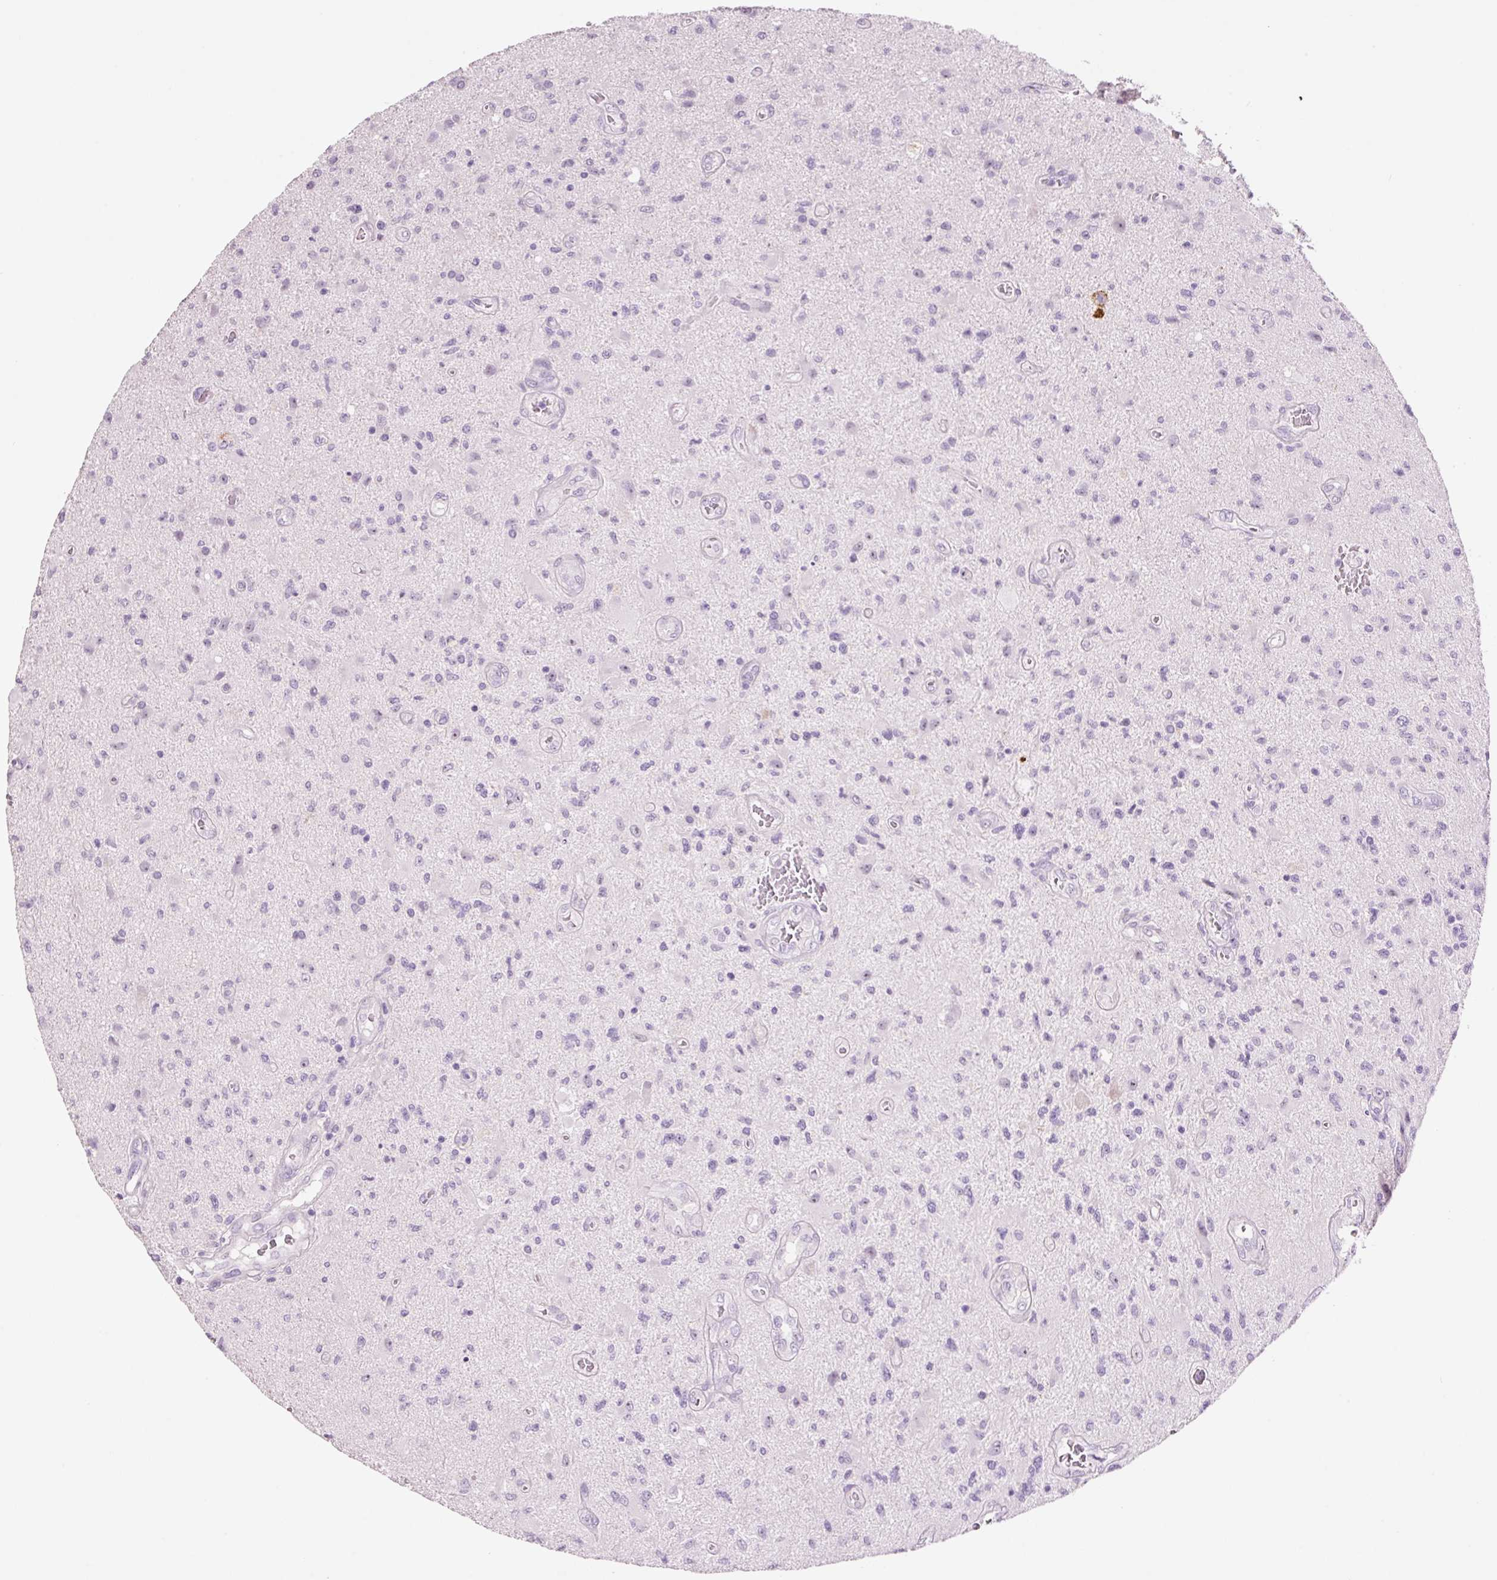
{"staining": {"intensity": "negative", "quantity": "none", "location": "none"}, "tissue": "glioma", "cell_type": "Tumor cells", "image_type": "cancer", "snomed": [{"axis": "morphology", "description": "Glioma, malignant, High grade"}, {"axis": "topography", "description": "Brain"}], "caption": "This photomicrograph is of glioma stained with IHC to label a protein in brown with the nuclei are counter-stained blue. There is no staining in tumor cells.", "gene": "GCG", "patient": {"sex": "male", "age": 67}}